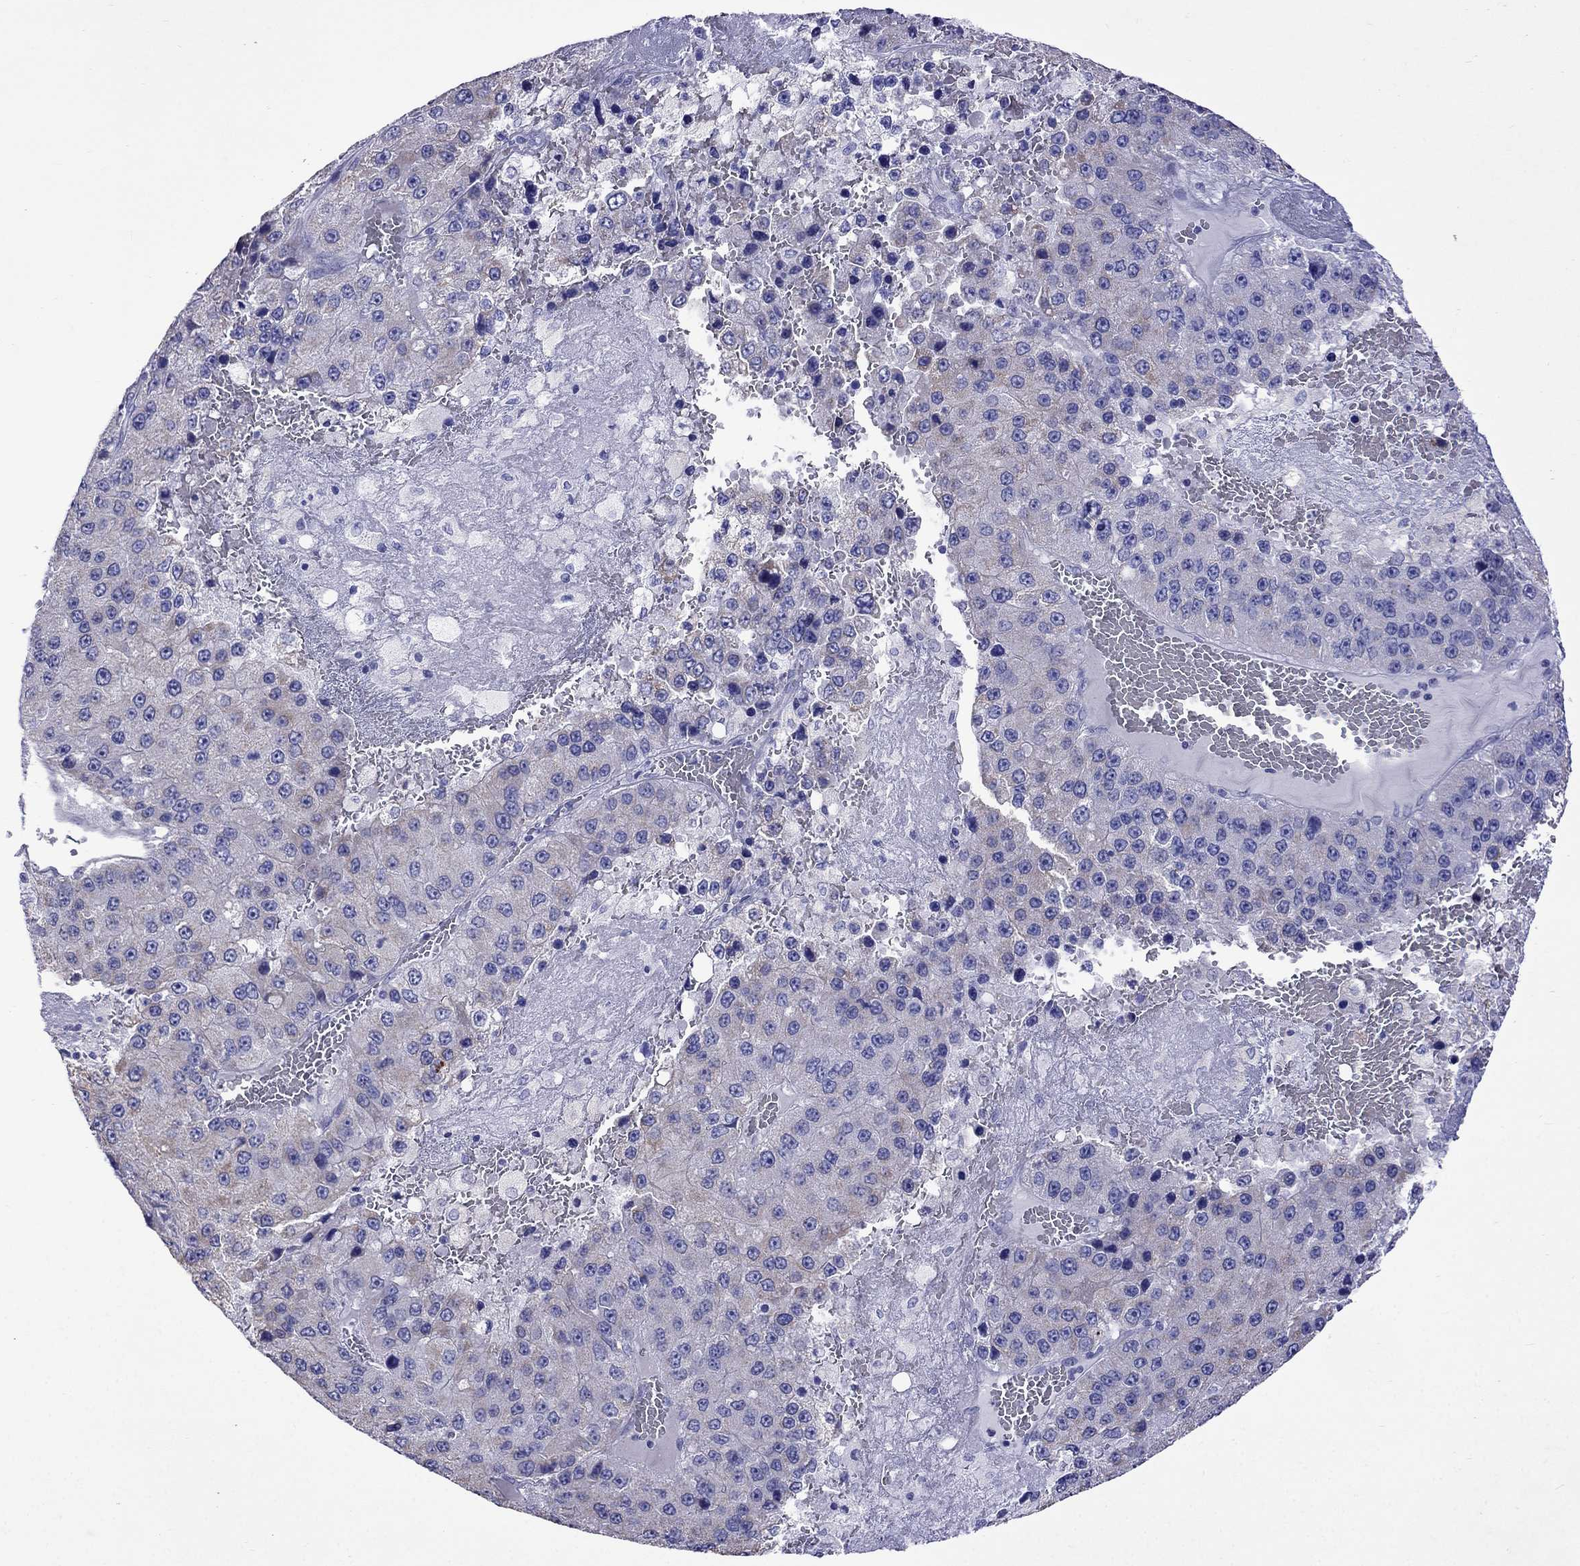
{"staining": {"intensity": "negative", "quantity": "none", "location": "none"}, "tissue": "liver cancer", "cell_type": "Tumor cells", "image_type": "cancer", "snomed": [{"axis": "morphology", "description": "Carcinoma, Hepatocellular, NOS"}, {"axis": "topography", "description": "Liver"}], "caption": "The photomicrograph displays no staining of tumor cells in hepatocellular carcinoma (liver).", "gene": "TDRD1", "patient": {"sex": "female", "age": 73}}